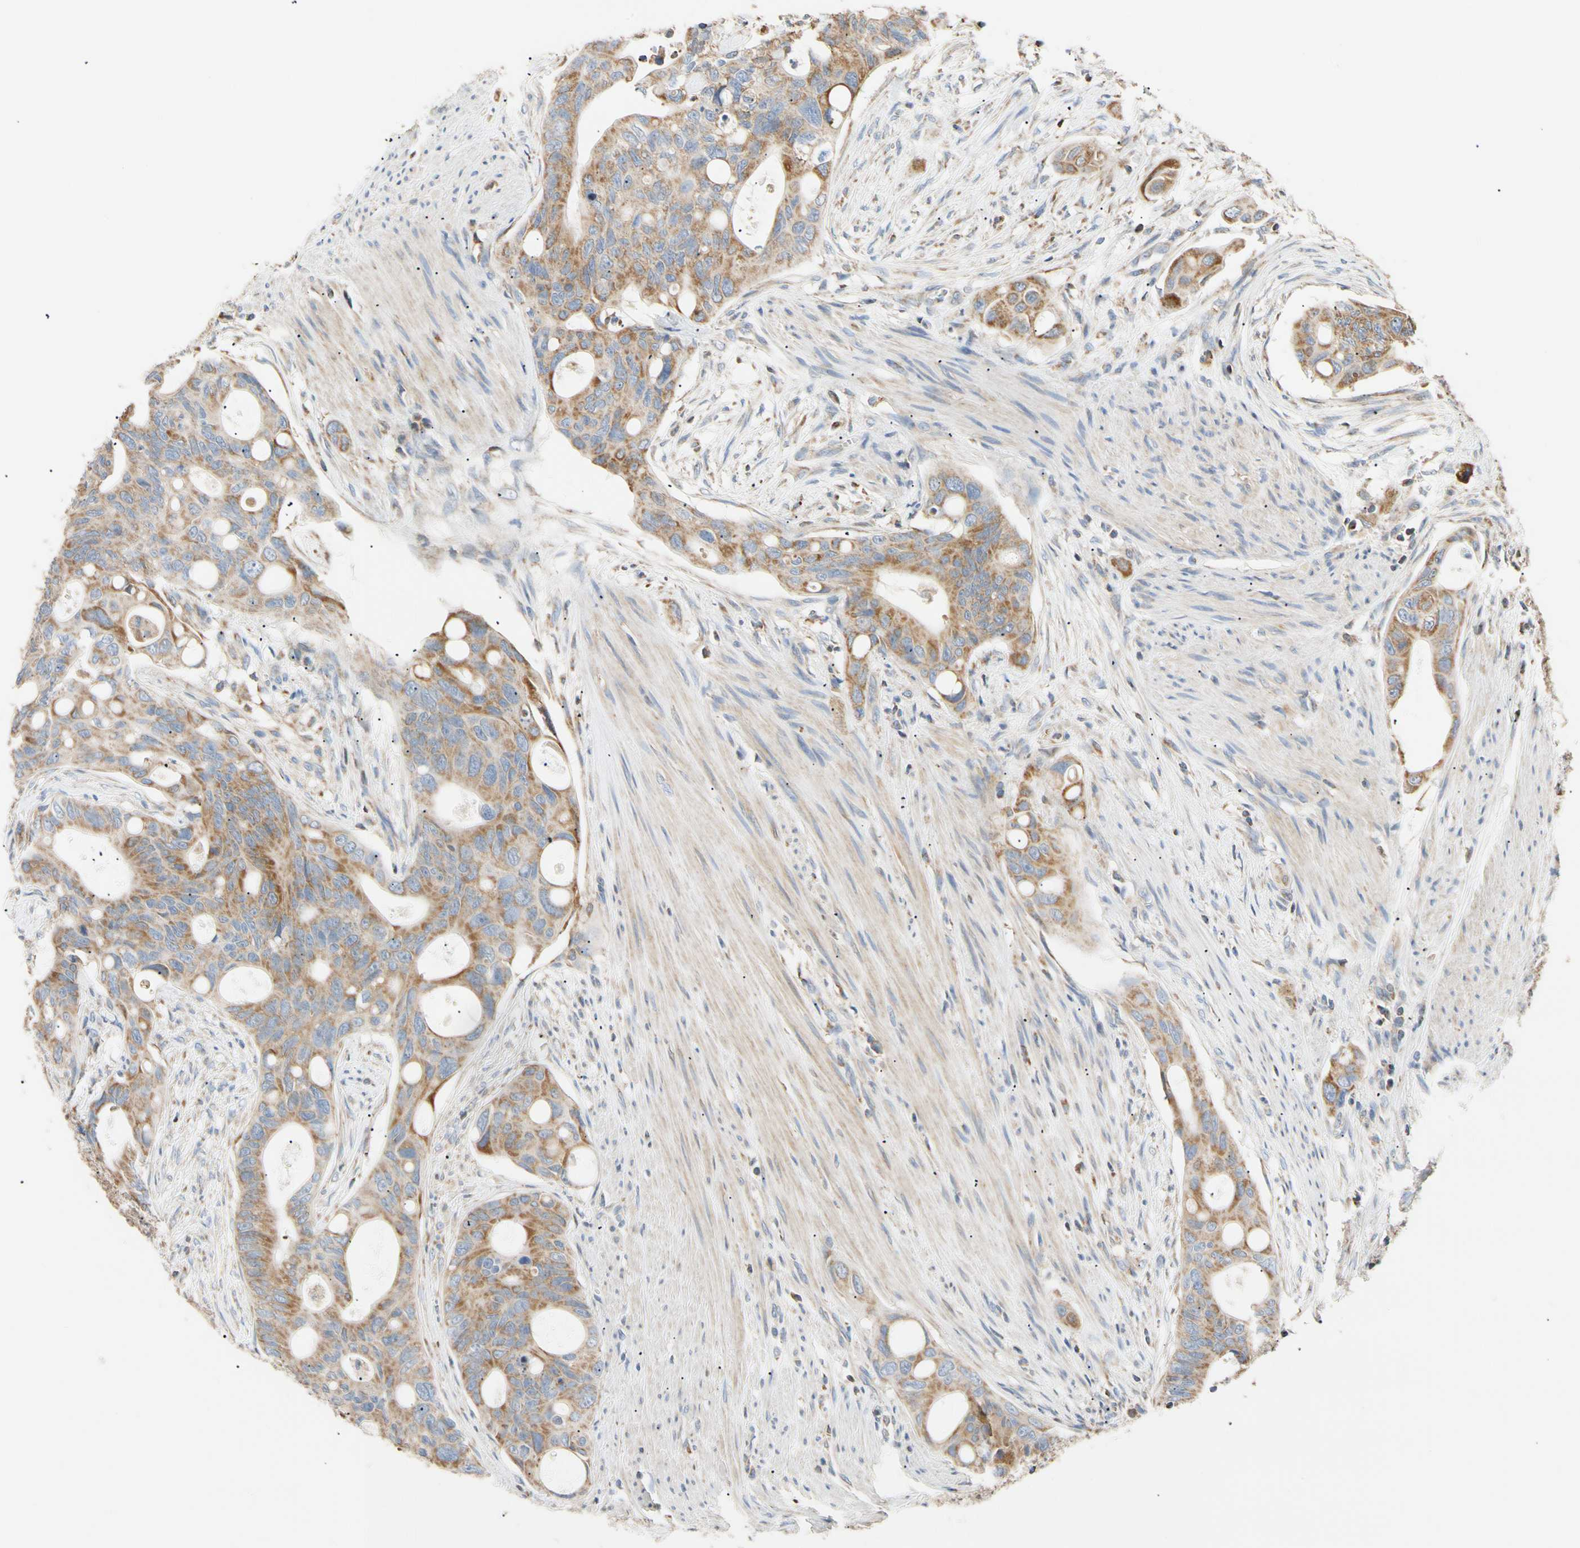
{"staining": {"intensity": "moderate", "quantity": ">75%", "location": "cytoplasmic/membranous"}, "tissue": "colorectal cancer", "cell_type": "Tumor cells", "image_type": "cancer", "snomed": [{"axis": "morphology", "description": "Adenocarcinoma, NOS"}, {"axis": "topography", "description": "Colon"}], "caption": "Colorectal adenocarcinoma was stained to show a protein in brown. There is medium levels of moderate cytoplasmic/membranous expression in approximately >75% of tumor cells. (IHC, brightfield microscopy, high magnification).", "gene": "PLGRKT", "patient": {"sex": "female", "age": 57}}